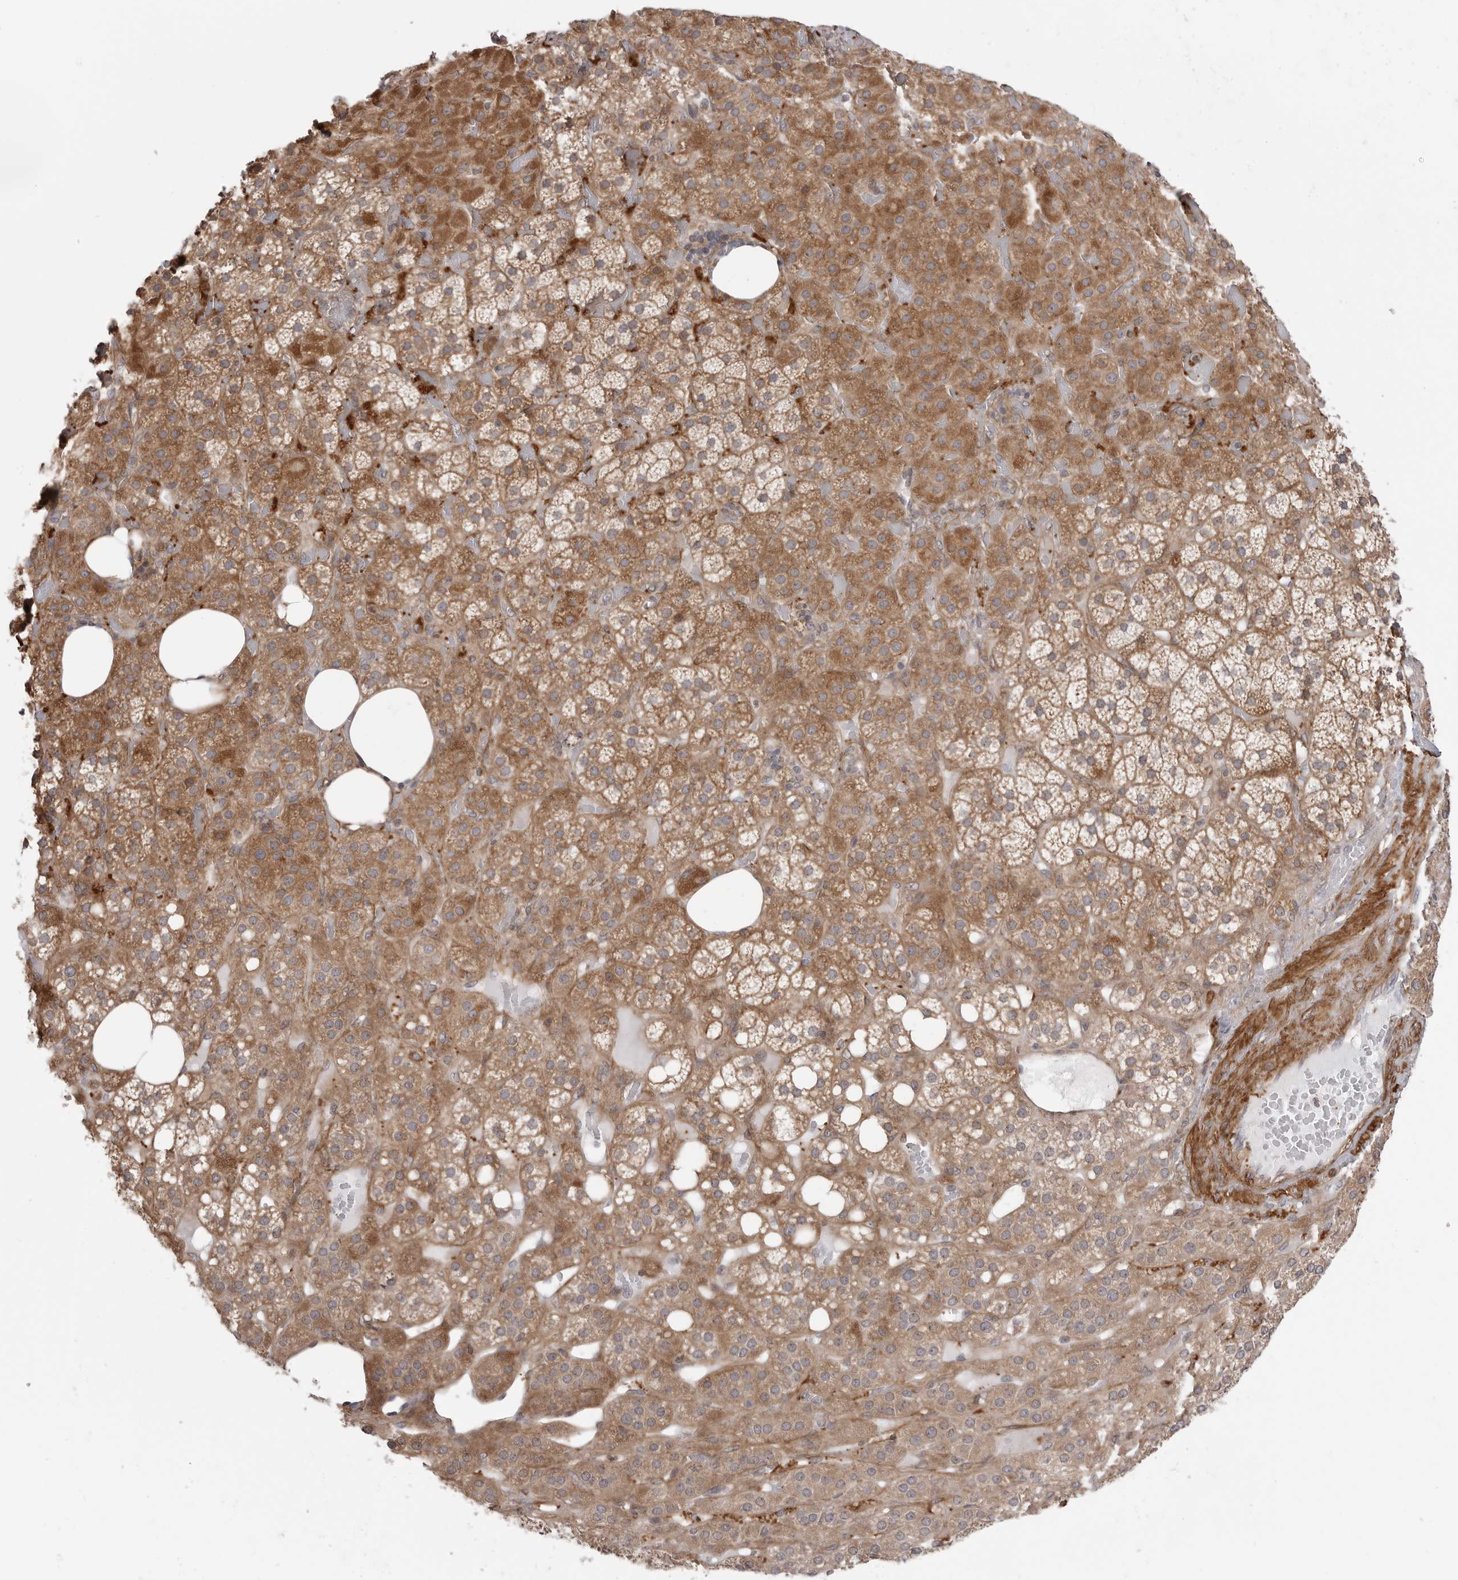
{"staining": {"intensity": "moderate", "quantity": ">75%", "location": "cytoplasmic/membranous"}, "tissue": "adrenal gland", "cell_type": "Glandular cells", "image_type": "normal", "snomed": [{"axis": "morphology", "description": "Normal tissue, NOS"}, {"axis": "topography", "description": "Adrenal gland"}], "caption": "Glandular cells reveal medium levels of moderate cytoplasmic/membranous staining in about >75% of cells in normal human adrenal gland.", "gene": "SCP2", "patient": {"sex": "female", "age": 59}}